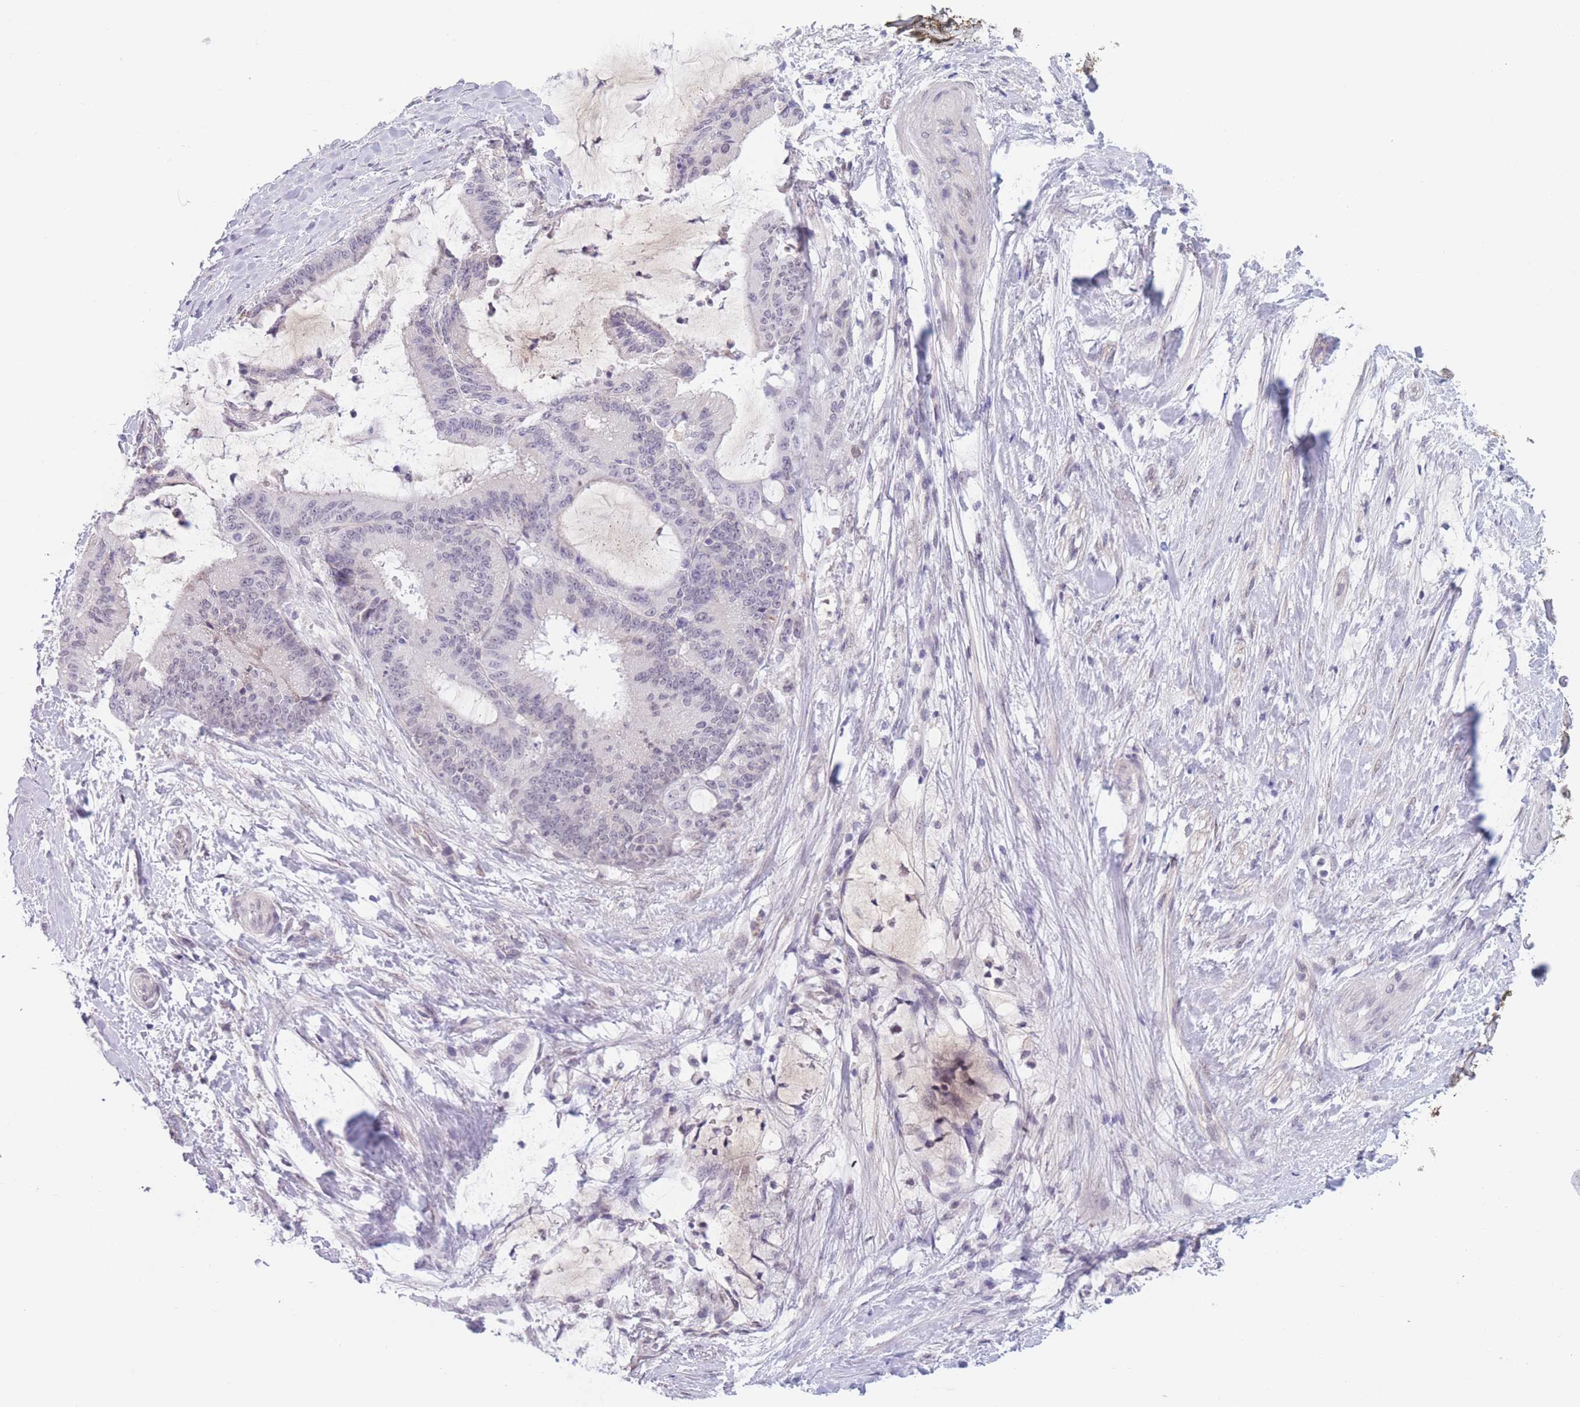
{"staining": {"intensity": "negative", "quantity": "none", "location": "none"}, "tissue": "liver cancer", "cell_type": "Tumor cells", "image_type": "cancer", "snomed": [{"axis": "morphology", "description": "Normal tissue, NOS"}, {"axis": "morphology", "description": "Cholangiocarcinoma"}, {"axis": "topography", "description": "Liver"}, {"axis": "topography", "description": "Peripheral nerve tissue"}], "caption": "Tumor cells are negative for brown protein staining in liver cholangiocarcinoma. The staining was performed using DAB to visualize the protein expression in brown, while the nuclei were stained in blue with hematoxylin (Magnification: 20x).", "gene": "PODXL", "patient": {"sex": "female", "age": 73}}